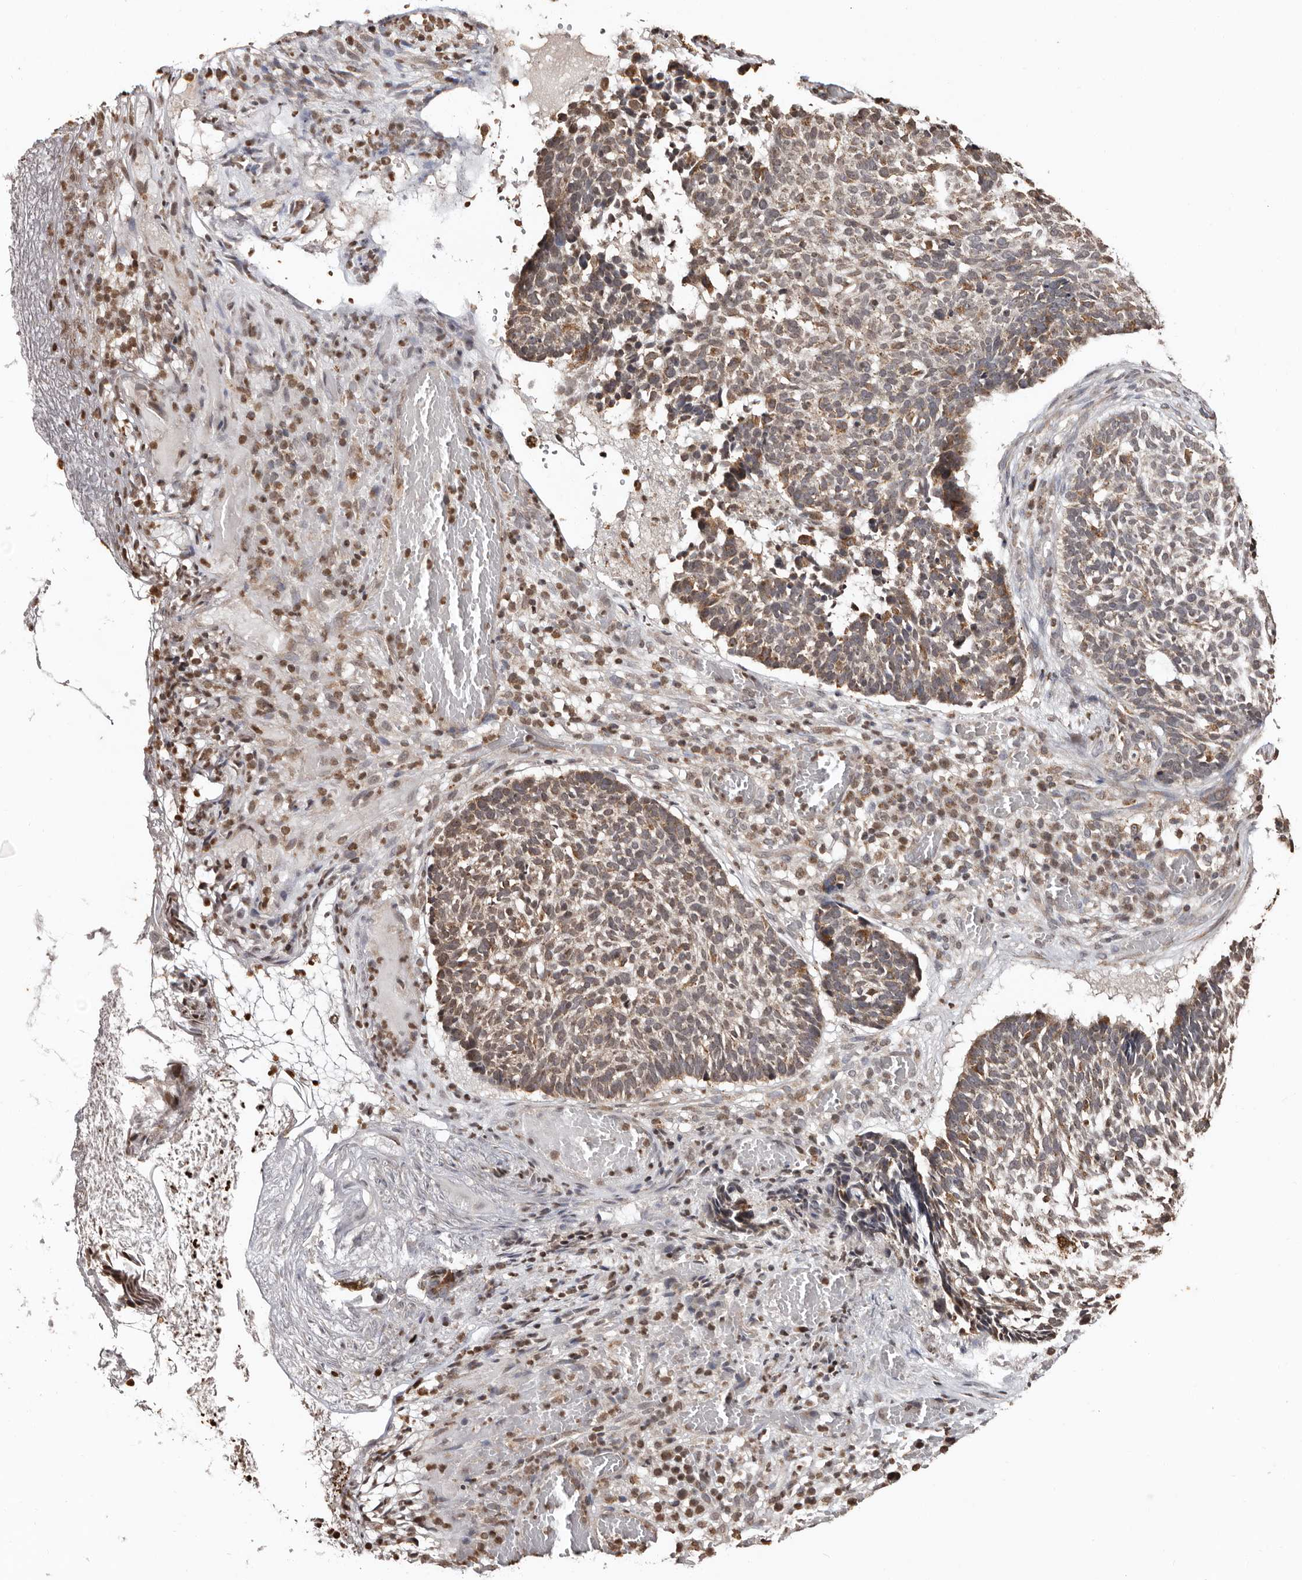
{"staining": {"intensity": "weak", "quantity": "25%-75%", "location": "cytoplasmic/membranous"}, "tissue": "skin cancer", "cell_type": "Tumor cells", "image_type": "cancer", "snomed": [{"axis": "morphology", "description": "Basal cell carcinoma"}, {"axis": "topography", "description": "Skin"}], "caption": "Human basal cell carcinoma (skin) stained with a protein marker reveals weak staining in tumor cells.", "gene": "CCDC190", "patient": {"sex": "male", "age": 85}}